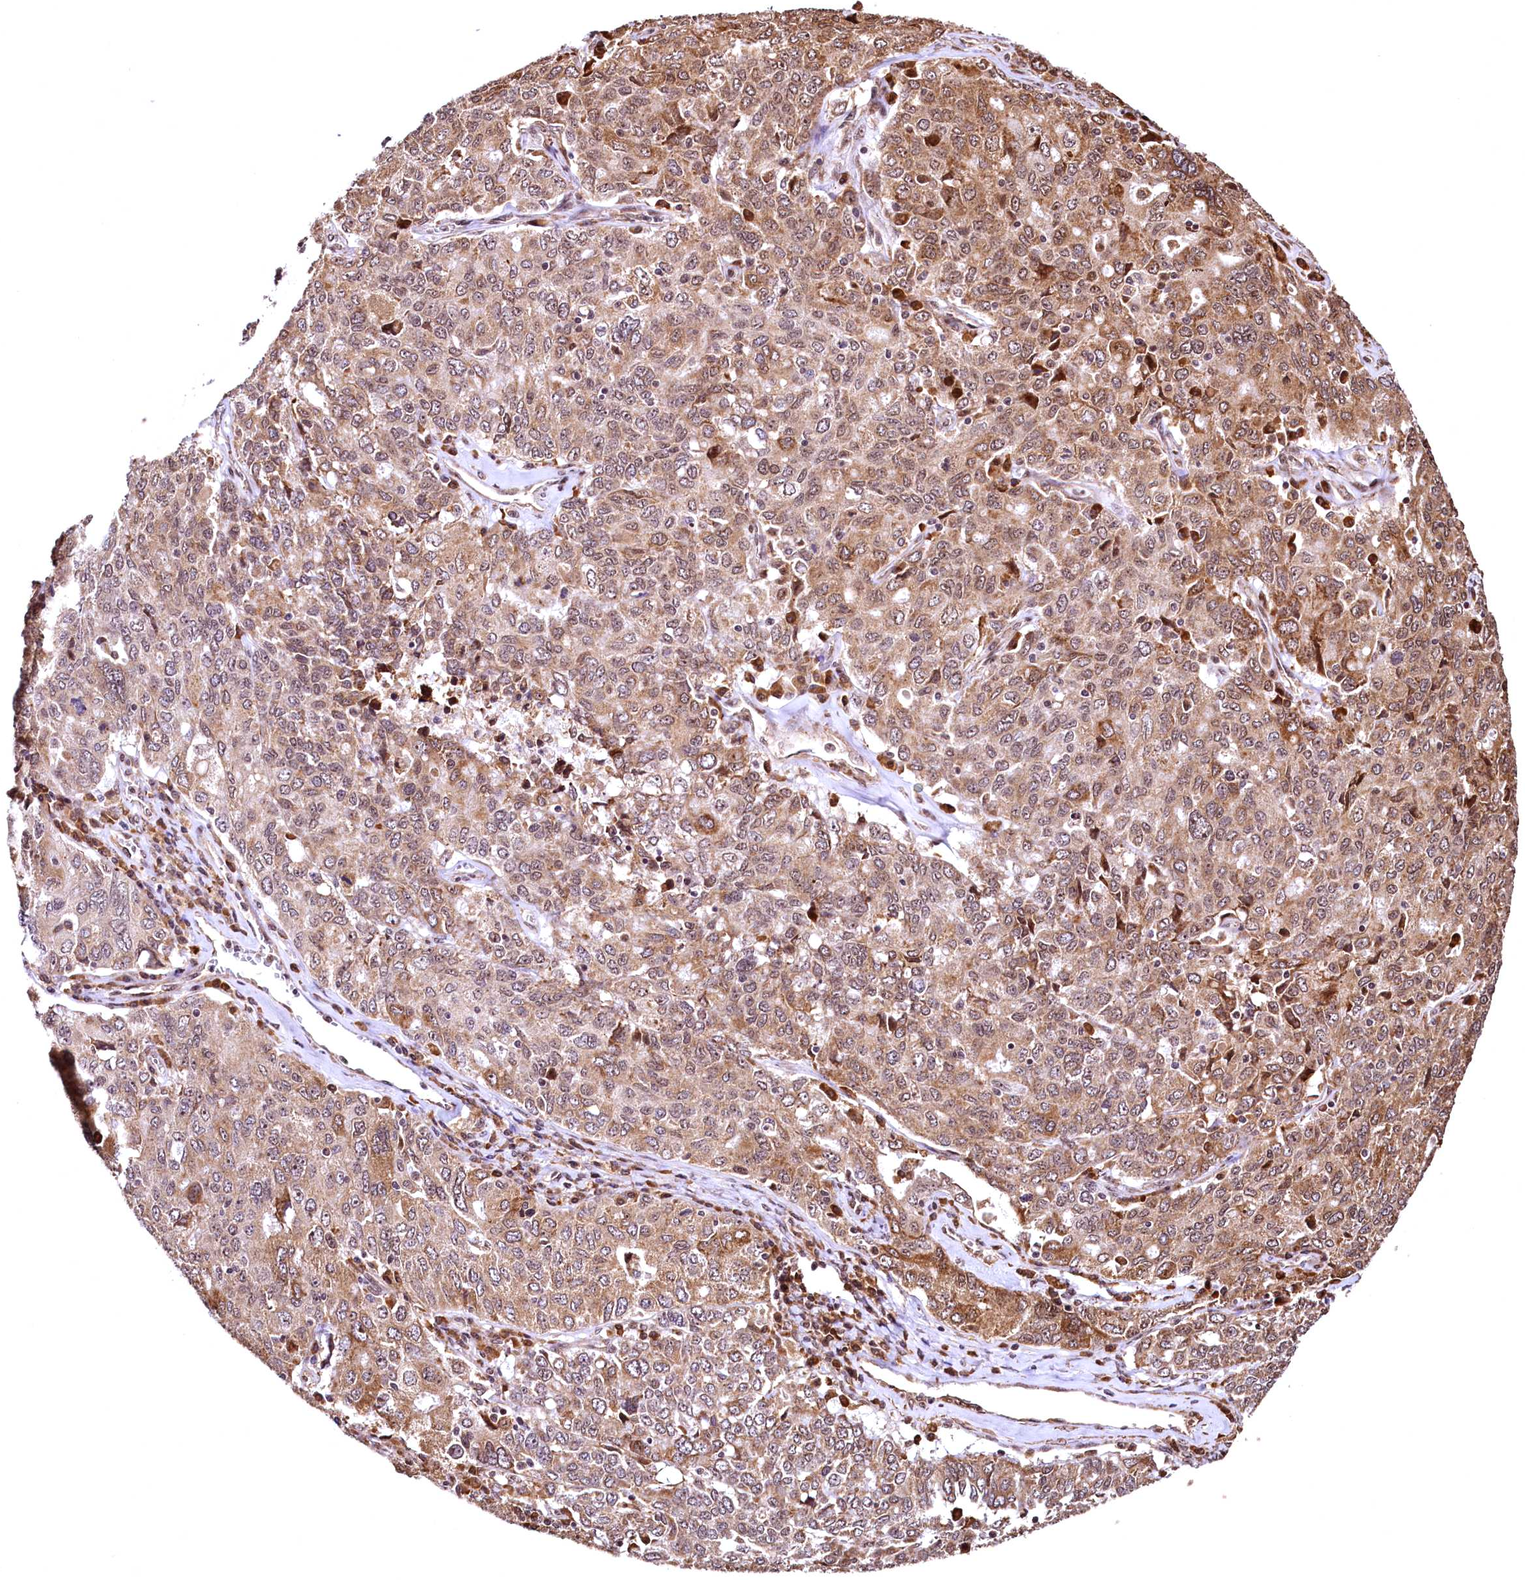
{"staining": {"intensity": "moderate", "quantity": ">75%", "location": "cytoplasmic/membranous"}, "tissue": "ovarian cancer", "cell_type": "Tumor cells", "image_type": "cancer", "snomed": [{"axis": "morphology", "description": "Carcinoma, endometroid"}, {"axis": "topography", "description": "Ovary"}], "caption": "A photomicrograph of ovarian cancer stained for a protein demonstrates moderate cytoplasmic/membranous brown staining in tumor cells.", "gene": "PDS5B", "patient": {"sex": "female", "age": 62}}